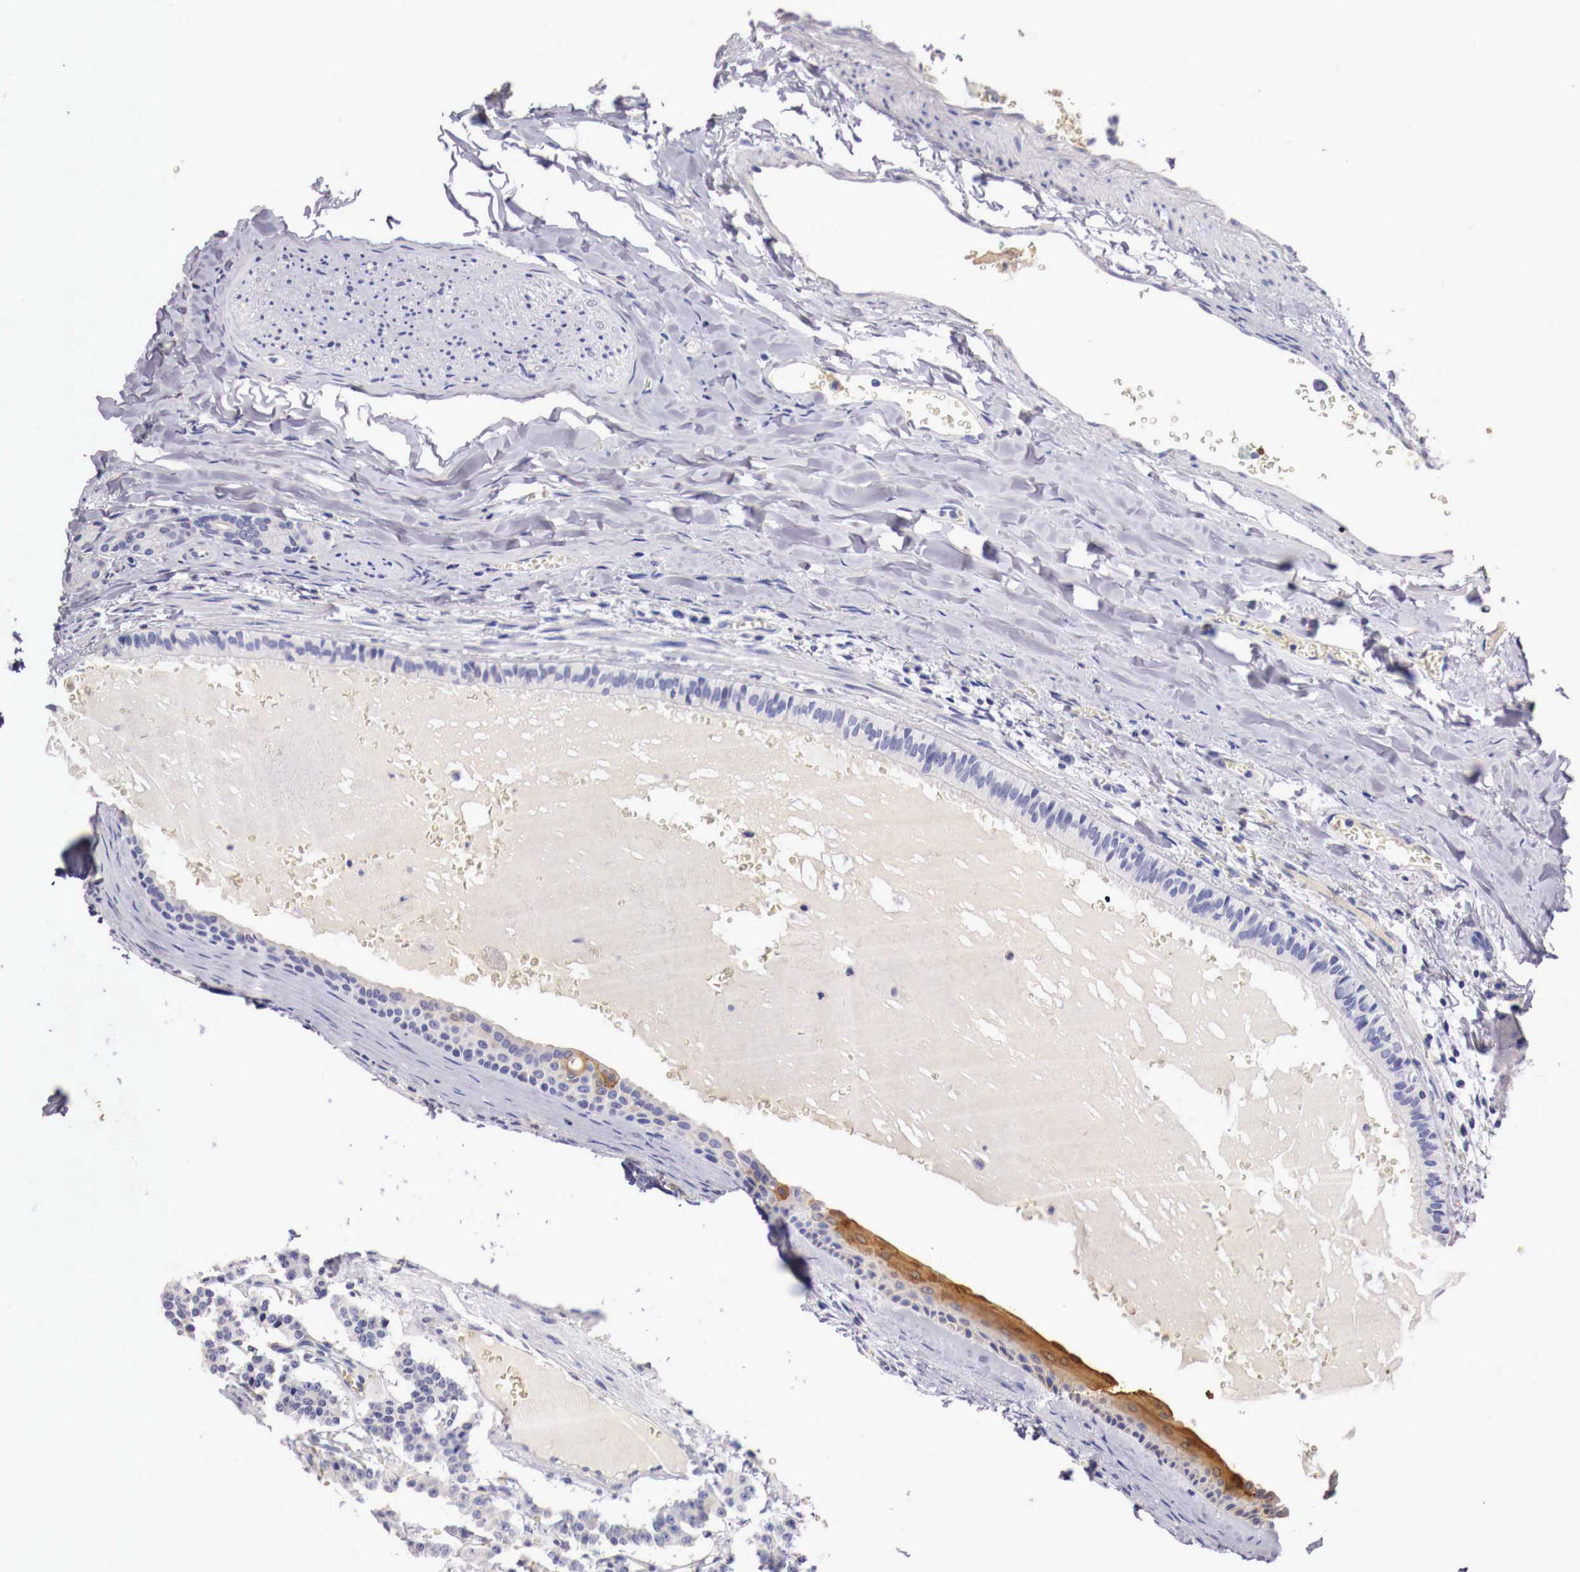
{"staining": {"intensity": "negative", "quantity": "none", "location": "none"}, "tissue": "carcinoid", "cell_type": "Tumor cells", "image_type": "cancer", "snomed": [{"axis": "morphology", "description": "Carcinoid, malignant, NOS"}, {"axis": "topography", "description": "Bronchus"}], "caption": "DAB immunohistochemical staining of human carcinoid (malignant) demonstrates no significant expression in tumor cells.", "gene": "PITPNA", "patient": {"sex": "male", "age": 55}}